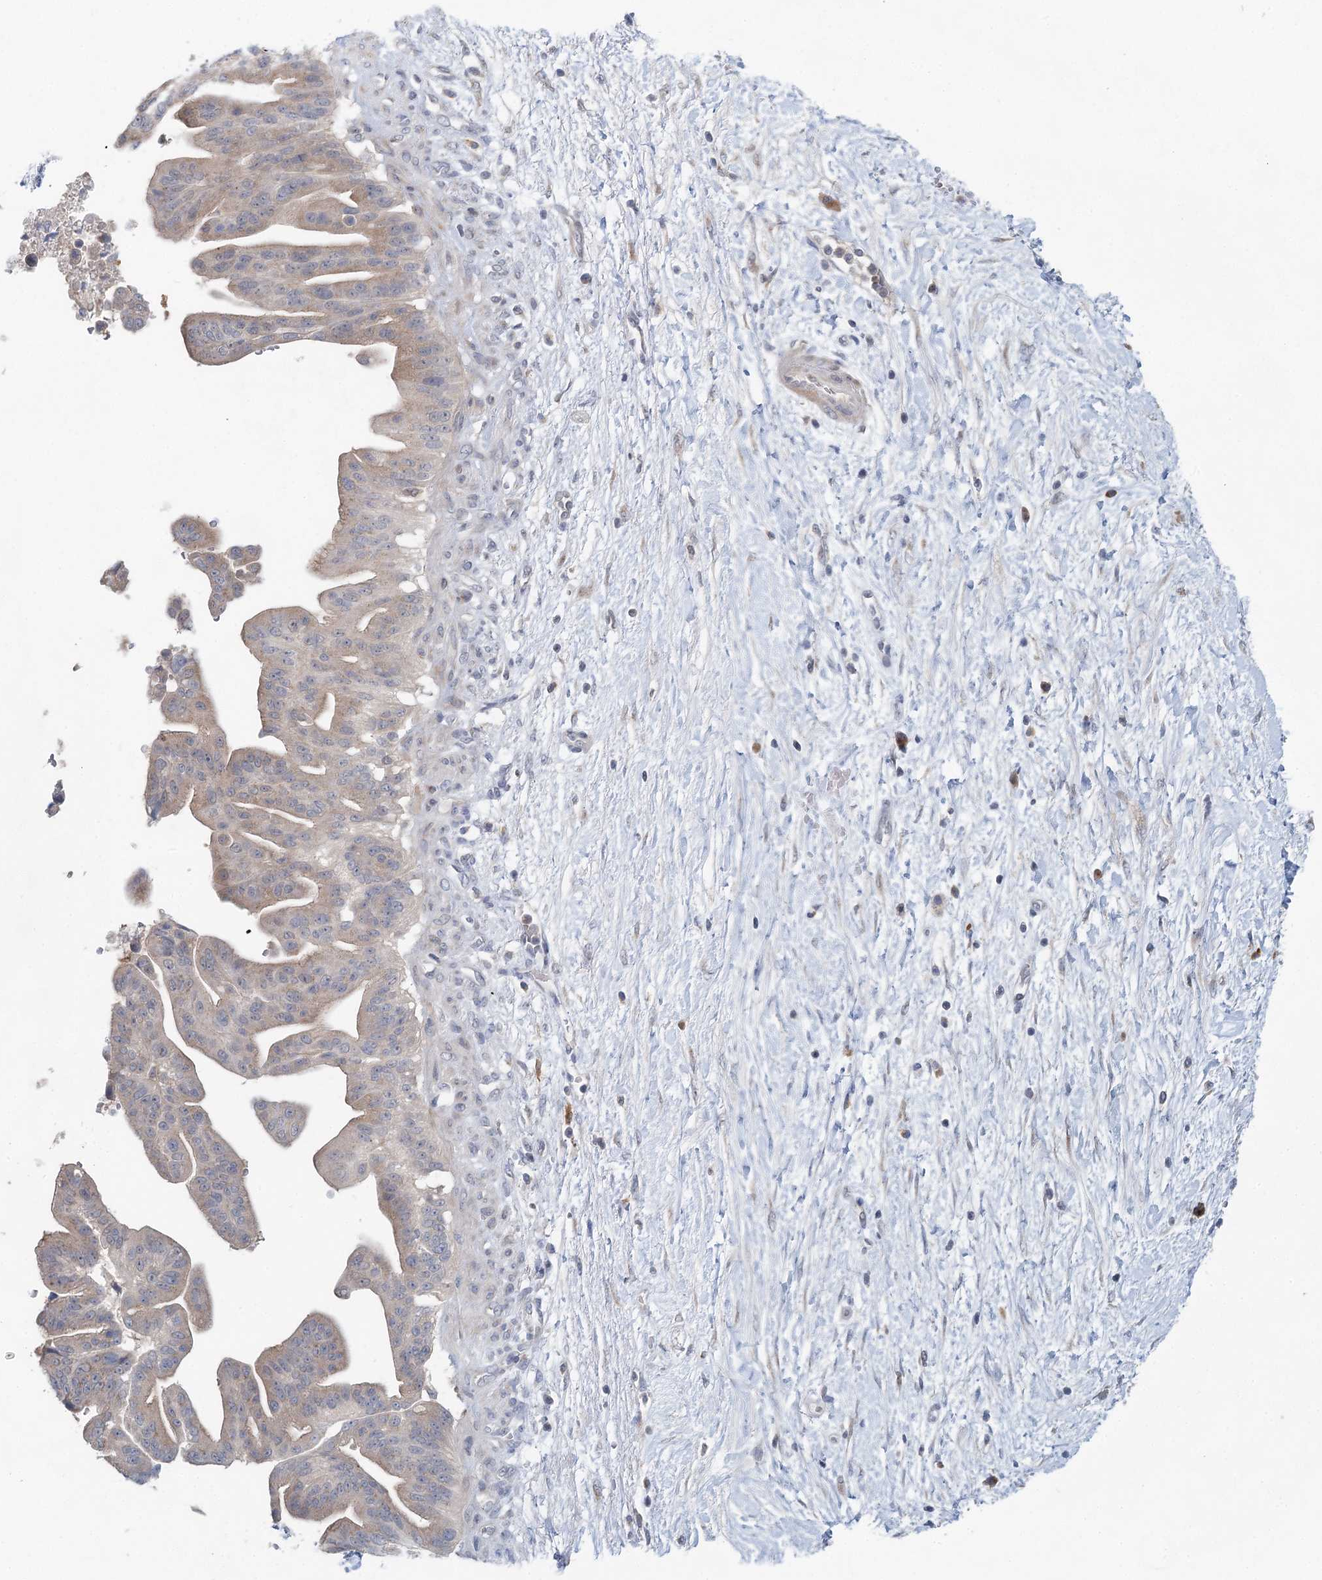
{"staining": {"intensity": "weak", "quantity": ">75%", "location": "cytoplasmic/membranous"}, "tissue": "pancreatic cancer", "cell_type": "Tumor cells", "image_type": "cancer", "snomed": [{"axis": "morphology", "description": "Adenocarcinoma, NOS"}, {"axis": "topography", "description": "Pancreas"}], "caption": "Immunohistochemistry (IHC) histopathology image of human pancreatic cancer stained for a protein (brown), which shows low levels of weak cytoplasmic/membranous positivity in approximately >75% of tumor cells.", "gene": "BLTP1", "patient": {"sex": "male", "age": 68}}